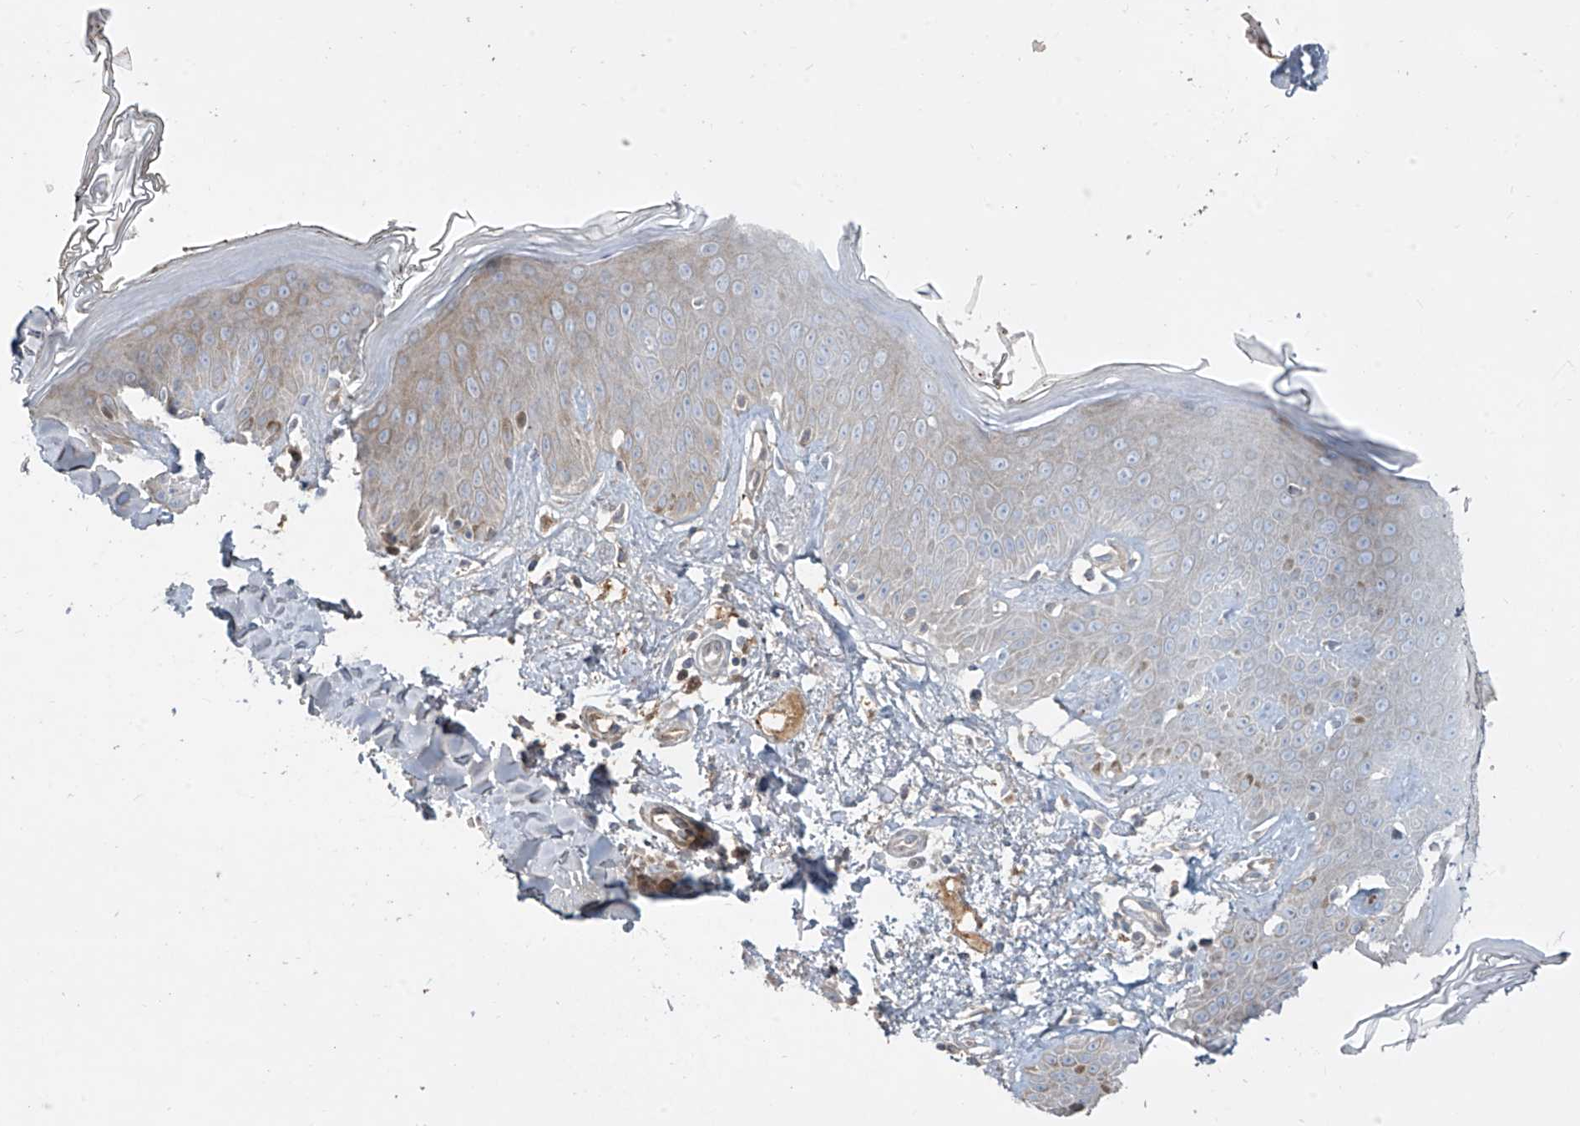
{"staining": {"intensity": "weak", "quantity": "25%-75%", "location": "cytoplasmic/membranous"}, "tissue": "skin", "cell_type": "Fibroblasts", "image_type": "normal", "snomed": [{"axis": "morphology", "description": "Normal tissue, NOS"}, {"axis": "topography", "description": "Skin"}], "caption": "Fibroblasts show low levels of weak cytoplasmic/membranous staining in about 25%-75% of cells in unremarkable human skin. The protein of interest is shown in brown color, while the nuclei are stained blue.", "gene": "ABTB1", "patient": {"sex": "female", "age": 64}}